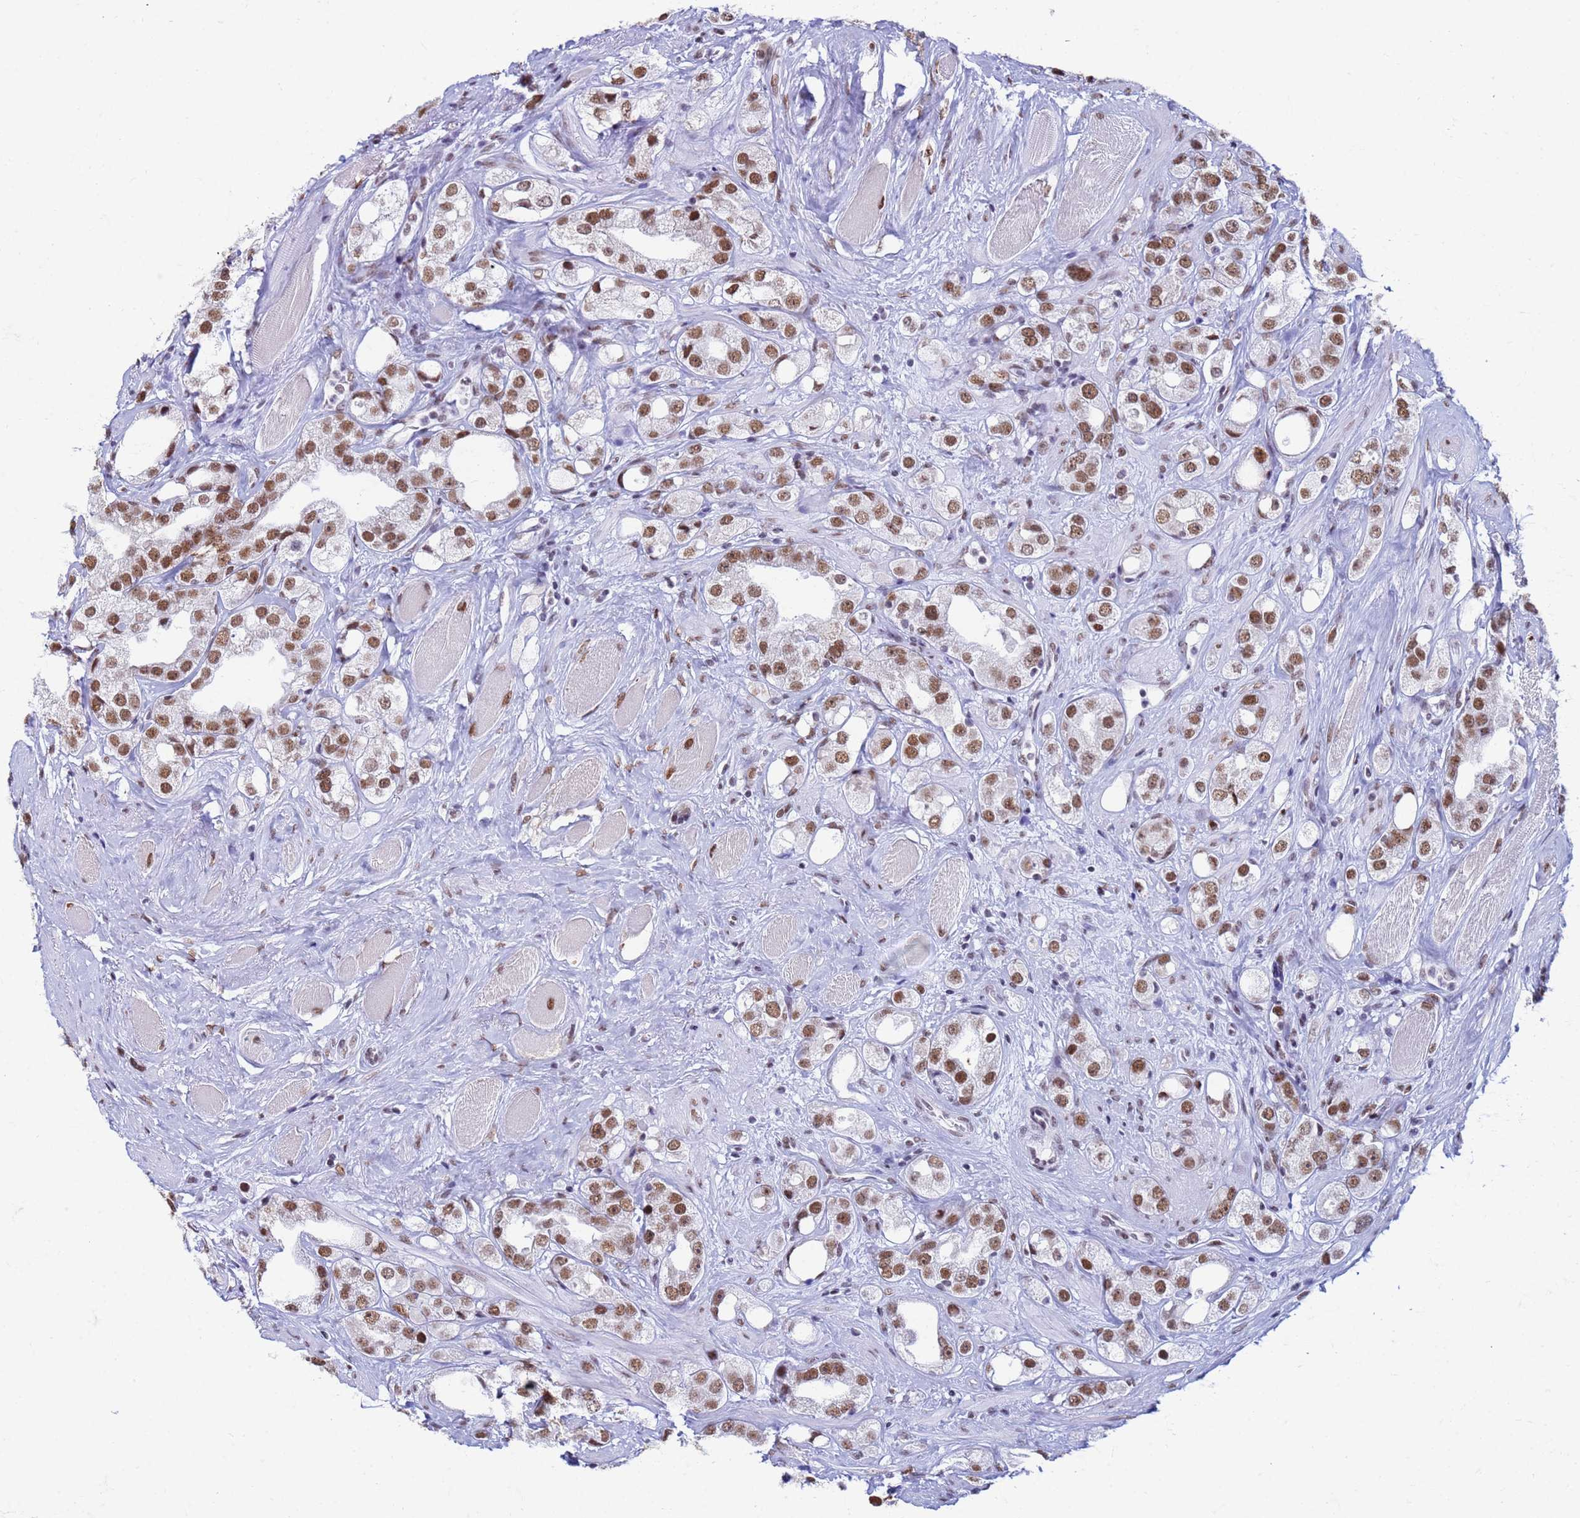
{"staining": {"intensity": "moderate", "quantity": ">75%", "location": "nuclear"}, "tissue": "prostate cancer", "cell_type": "Tumor cells", "image_type": "cancer", "snomed": [{"axis": "morphology", "description": "Adenocarcinoma, NOS"}, {"axis": "topography", "description": "Prostate"}], "caption": "Protein analysis of prostate cancer tissue demonstrates moderate nuclear staining in approximately >75% of tumor cells.", "gene": "FAM170B", "patient": {"sex": "male", "age": 79}}